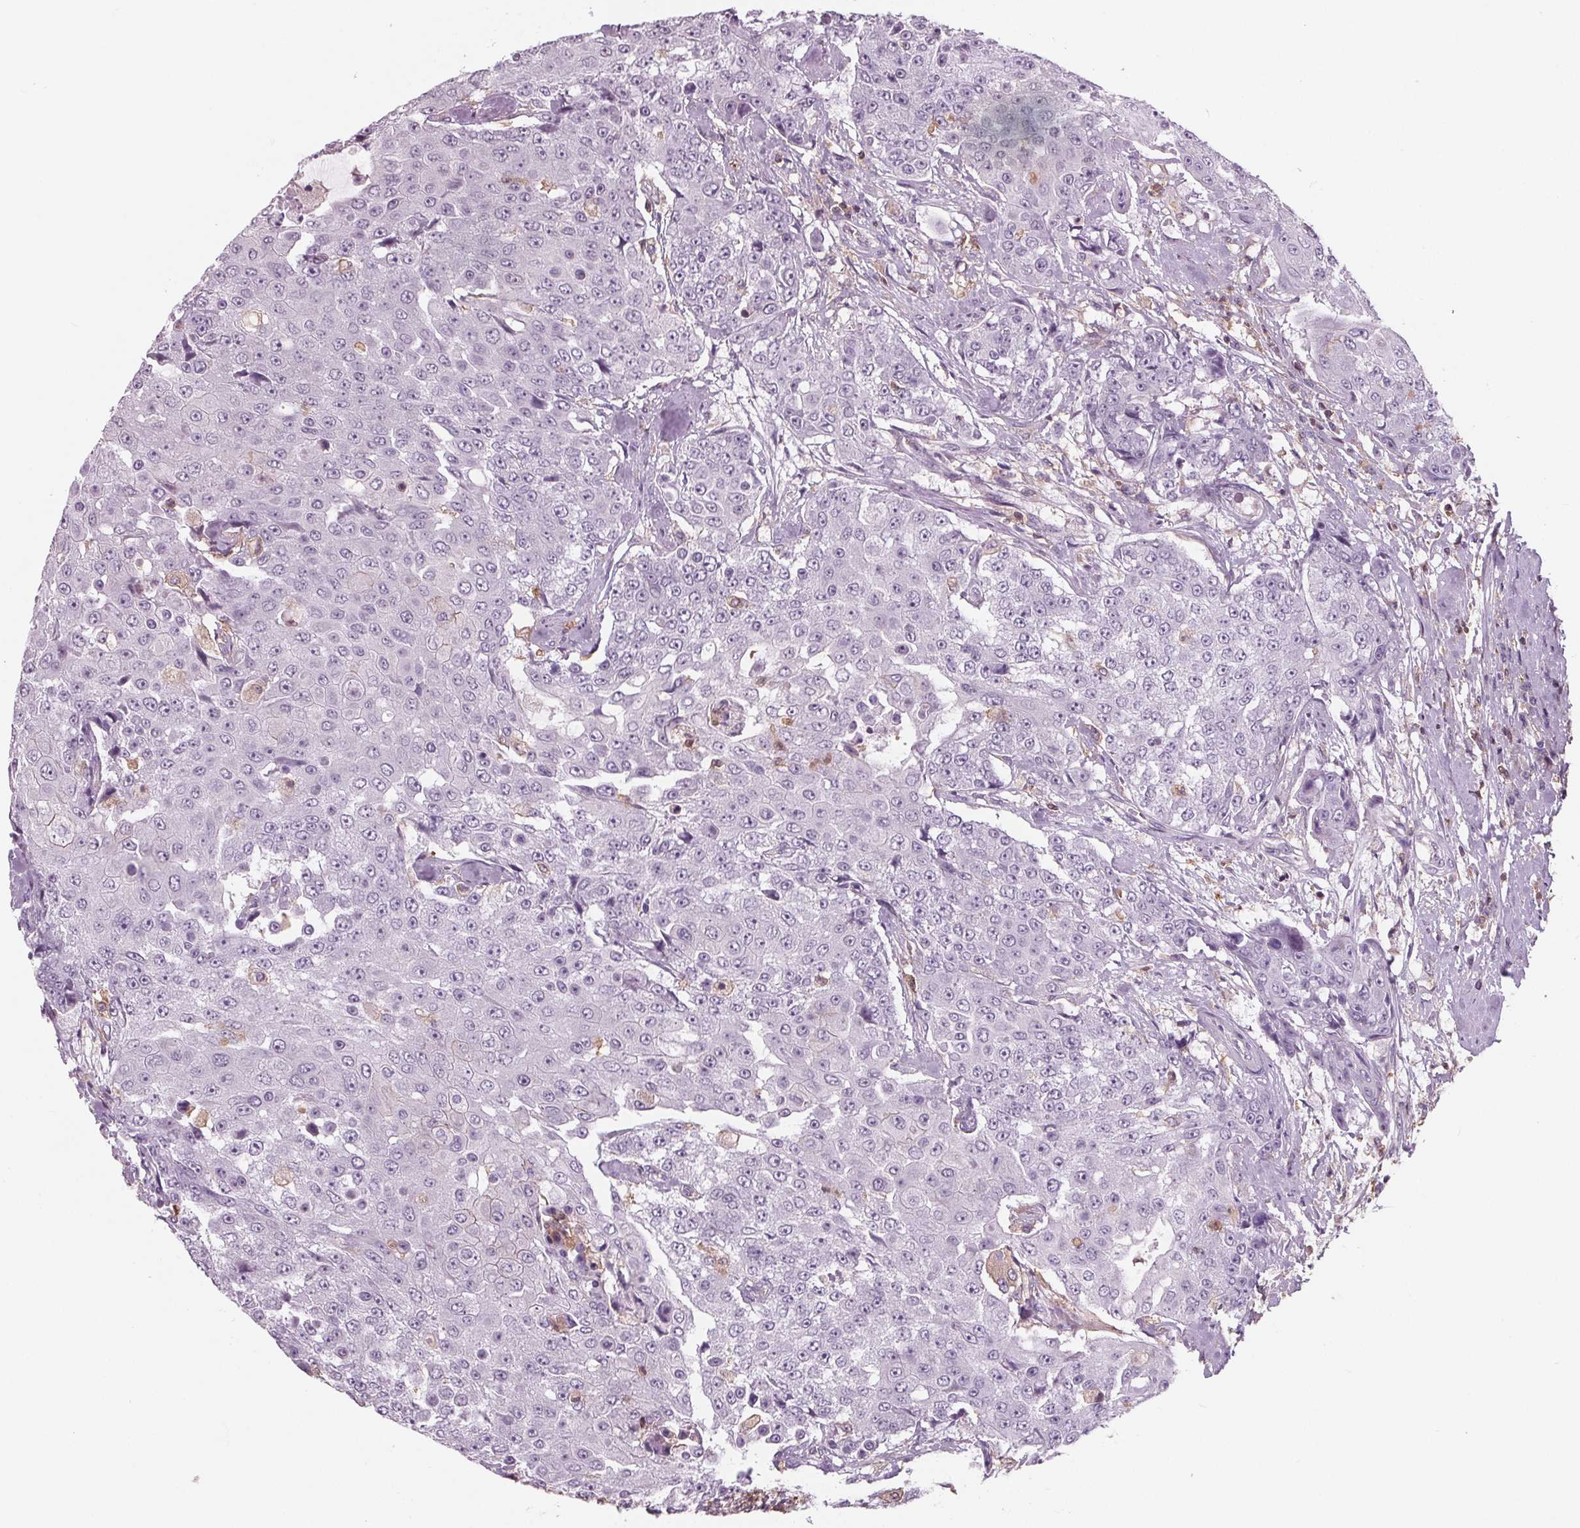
{"staining": {"intensity": "negative", "quantity": "none", "location": "none"}, "tissue": "urothelial cancer", "cell_type": "Tumor cells", "image_type": "cancer", "snomed": [{"axis": "morphology", "description": "Urothelial carcinoma, High grade"}, {"axis": "topography", "description": "Urinary bladder"}], "caption": "Urothelial cancer was stained to show a protein in brown. There is no significant staining in tumor cells.", "gene": "ARHGAP25", "patient": {"sex": "female", "age": 63}}